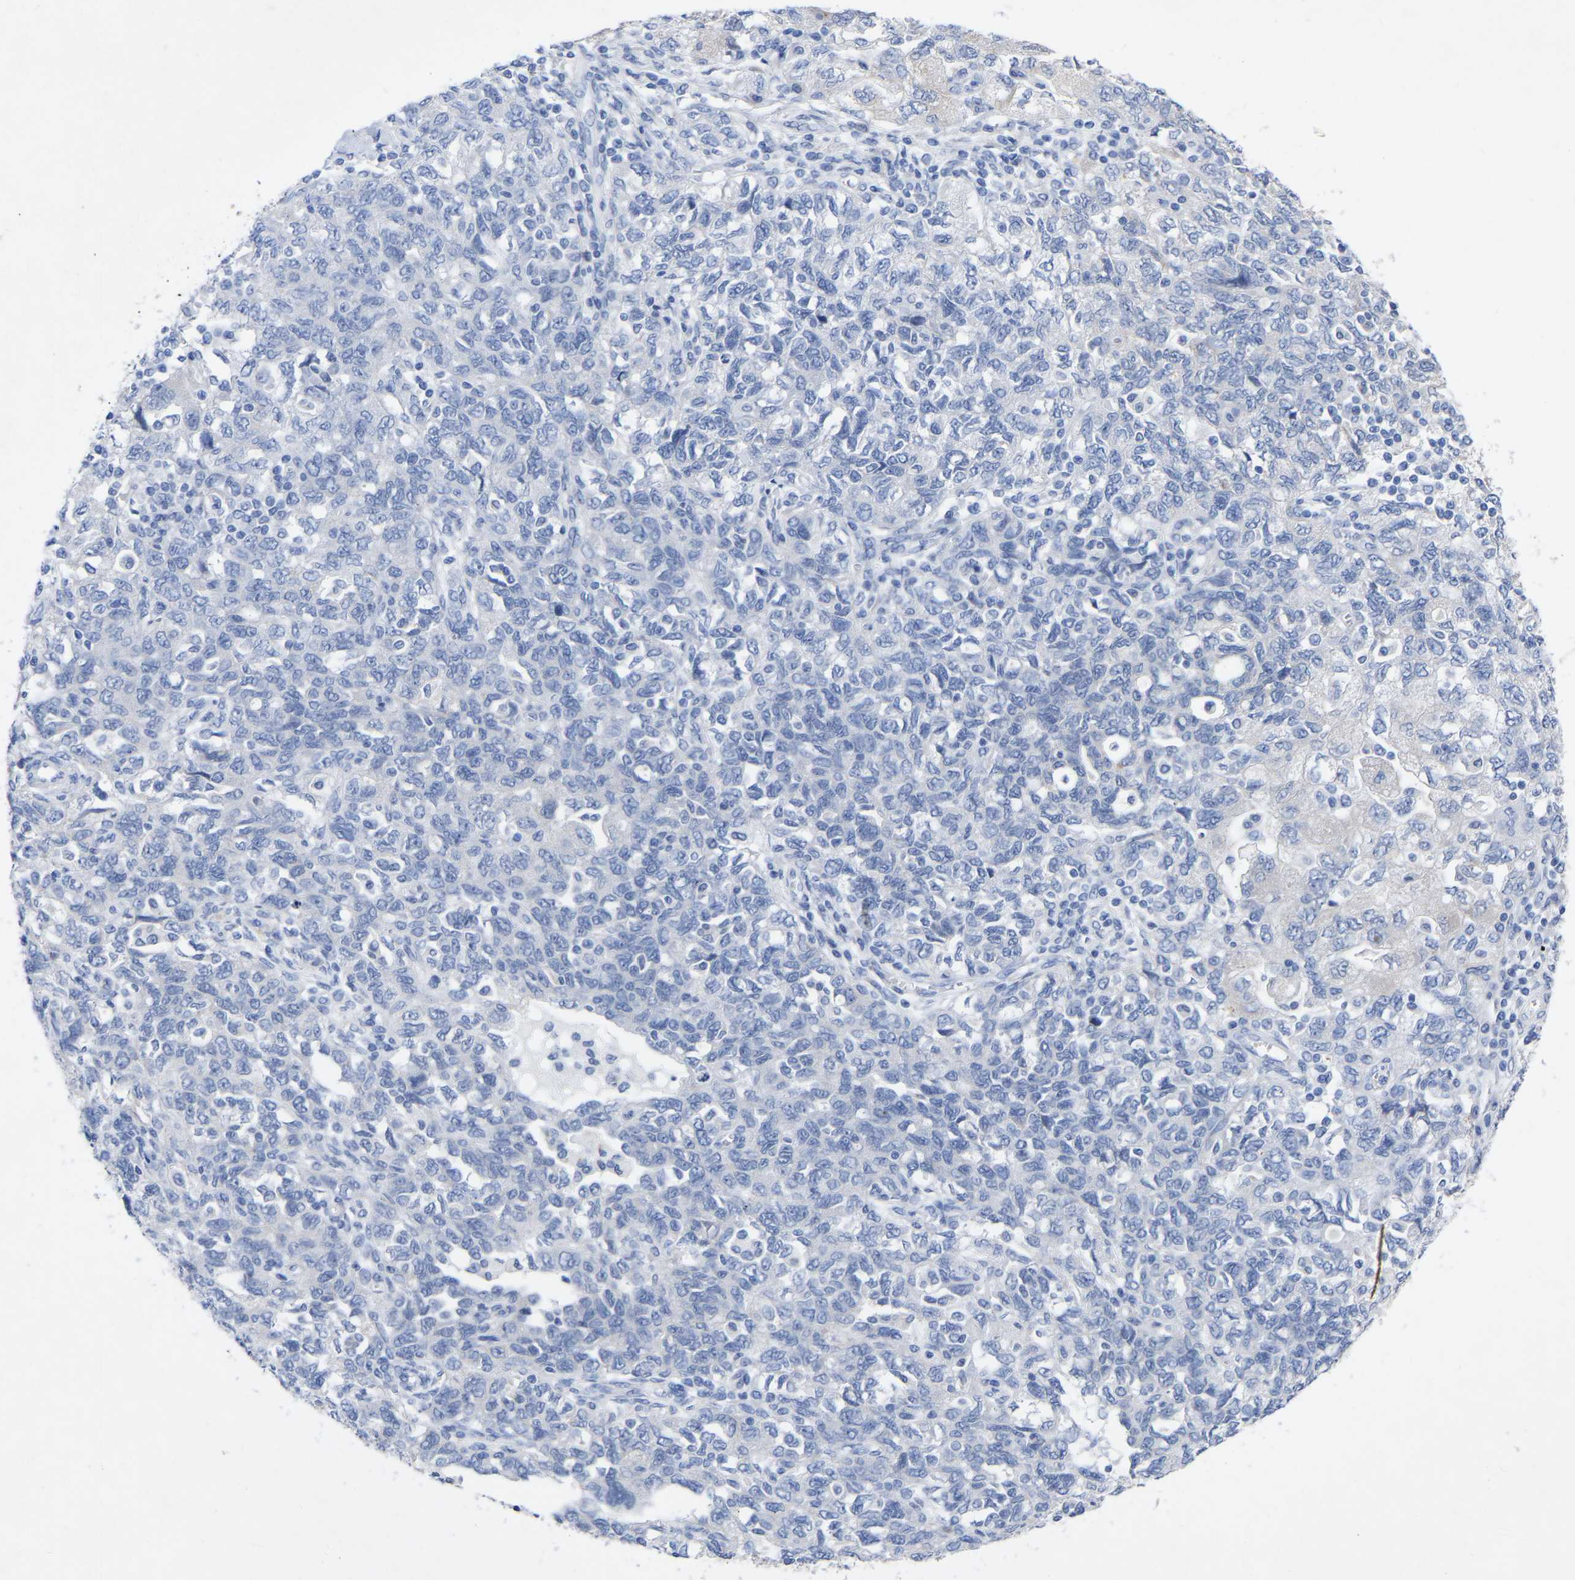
{"staining": {"intensity": "negative", "quantity": "none", "location": "none"}, "tissue": "ovarian cancer", "cell_type": "Tumor cells", "image_type": "cancer", "snomed": [{"axis": "morphology", "description": "Carcinoma, NOS"}, {"axis": "morphology", "description": "Cystadenocarcinoma, serous, NOS"}, {"axis": "topography", "description": "Ovary"}], "caption": "A histopathology image of ovarian carcinoma stained for a protein displays no brown staining in tumor cells.", "gene": "STRIP2", "patient": {"sex": "female", "age": 69}}